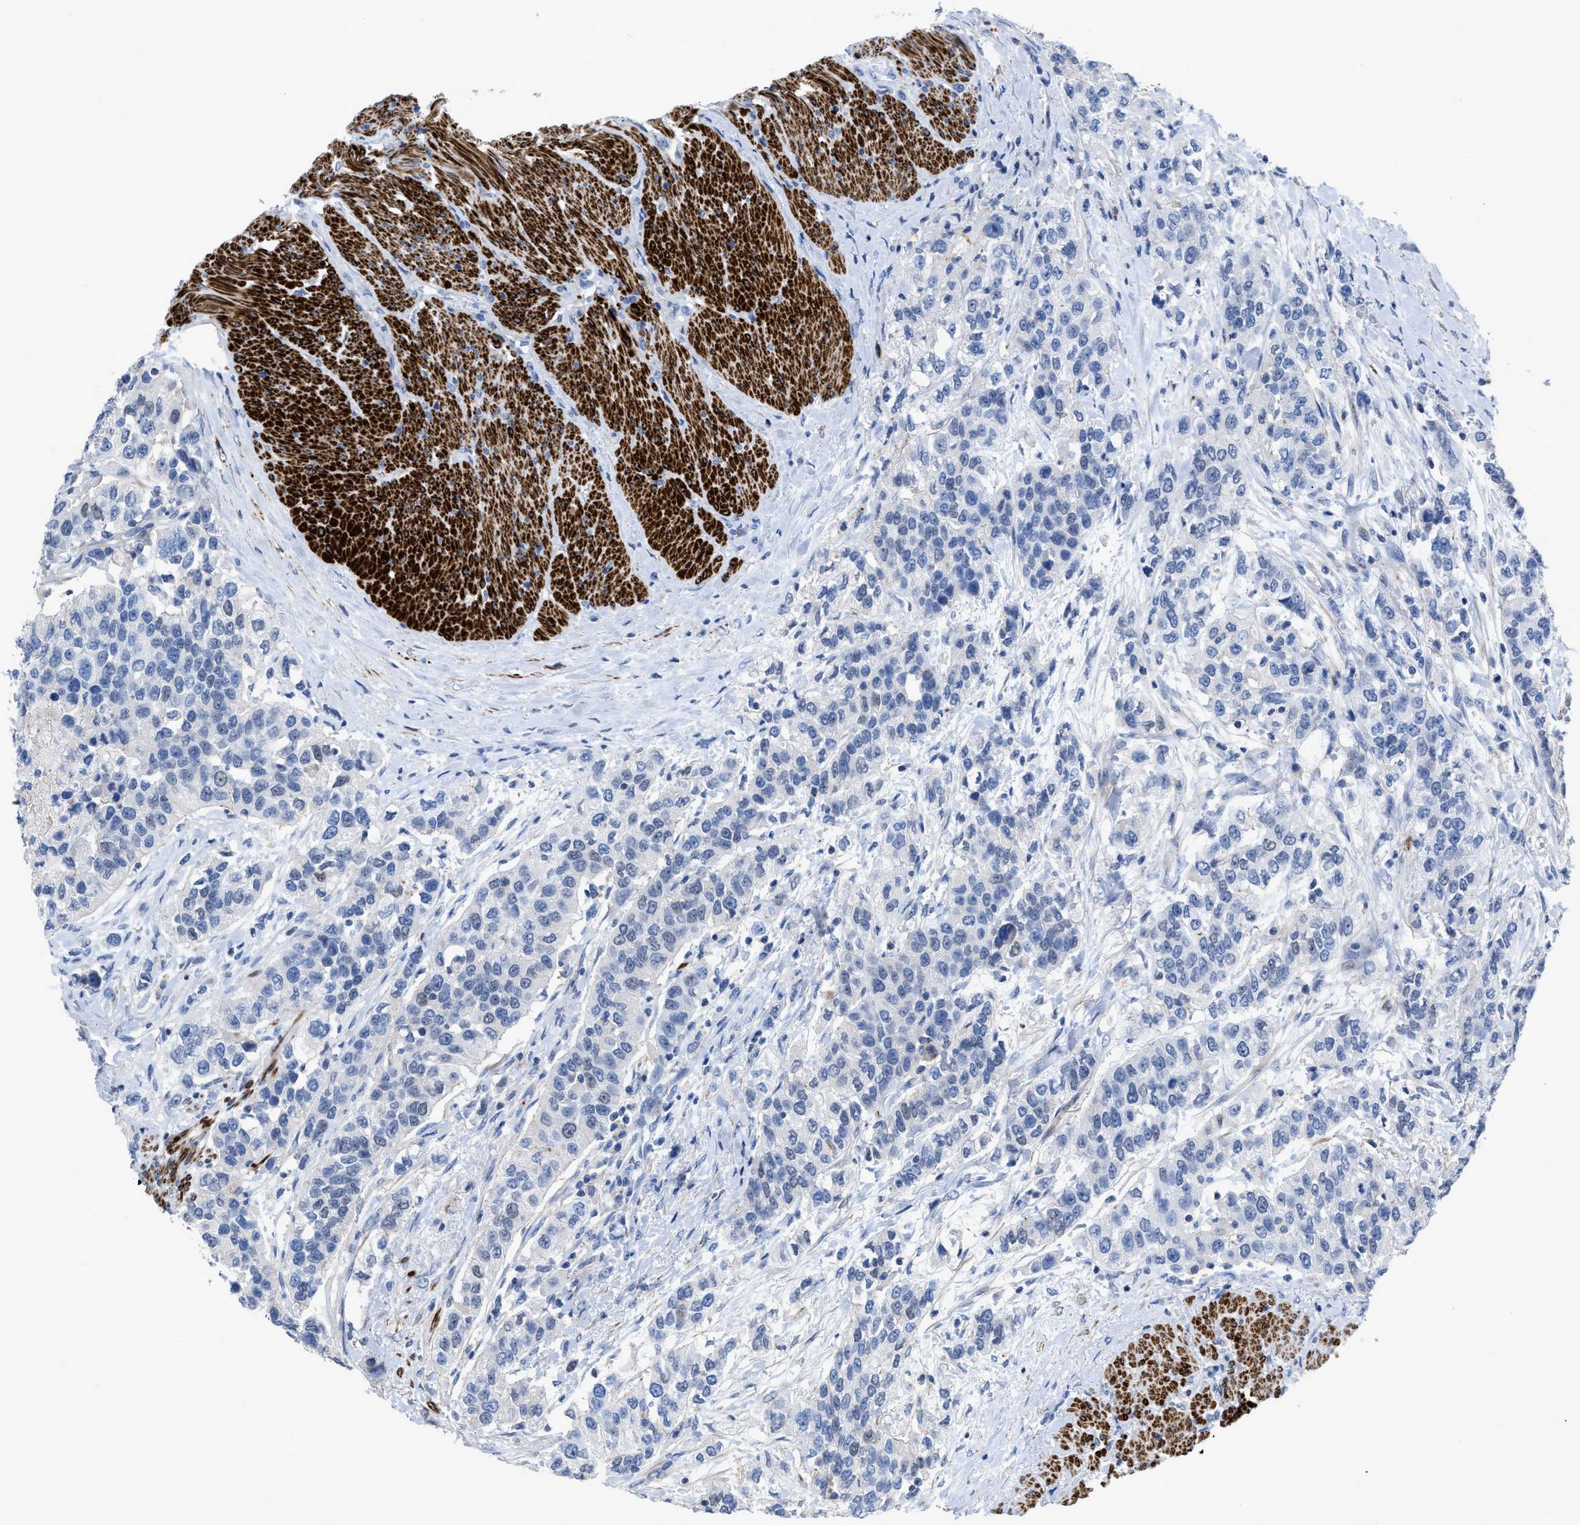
{"staining": {"intensity": "negative", "quantity": "none", "location": "none"}, "tissue": "urothelial cancer", "cell_type": "Tumor cells", "image_type": "cancer", "snomed": [{"axis": "morphology", "description": "Urothelial carcinoma, High grade"}, {"axis": "topography", "description": "Urinary bladder"}], "caption": "Immunohistochemistry (IHC) of high-grade urothelial carcinoma exhibits no staining in tumor cells.", "gene": "PRMT2", "patient": {"sex": "female", "age": 80}}